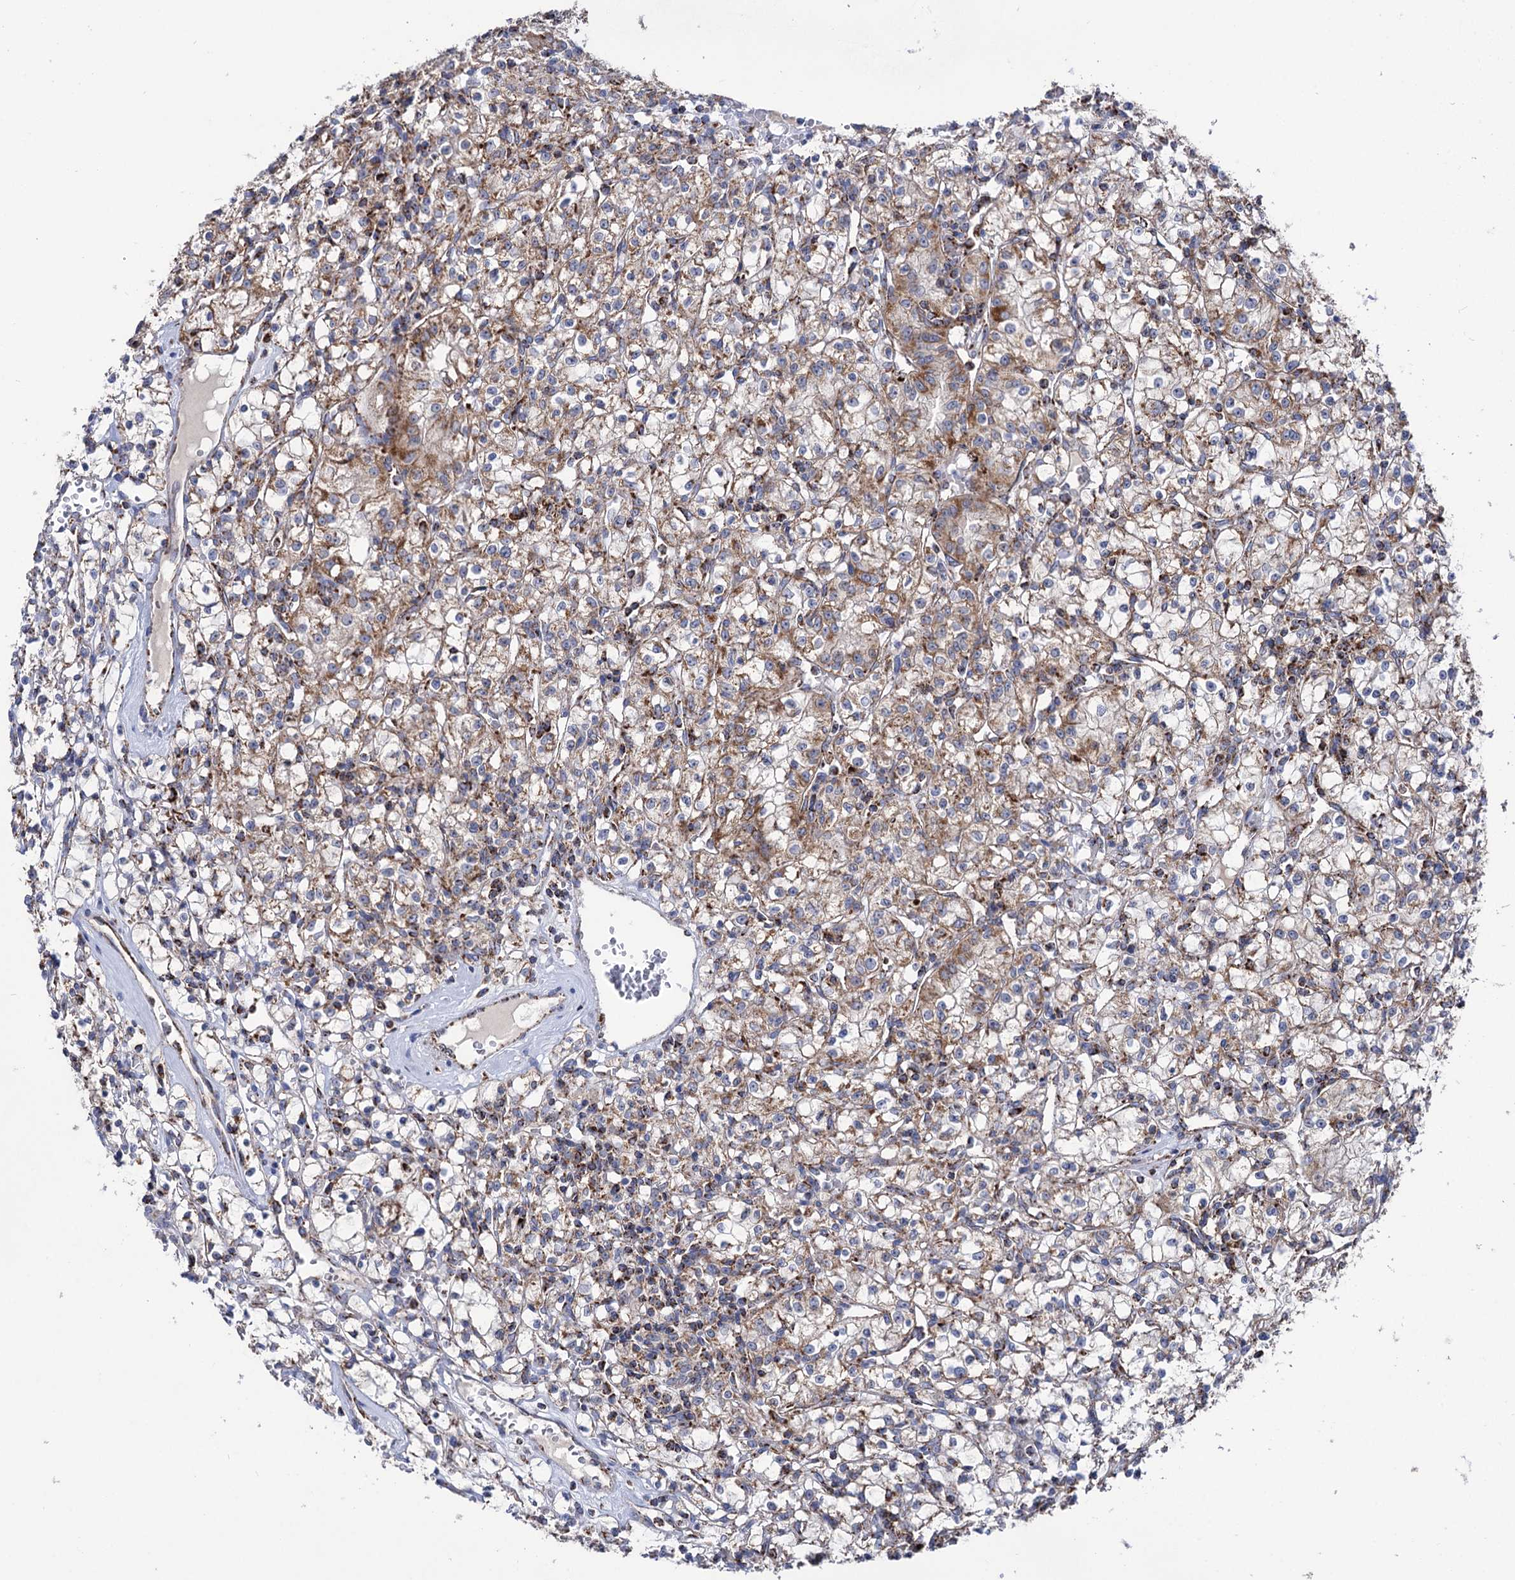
{"staining": {"intensity": "moderate", "quantity": ">75%", "location": "cytoplasmic/membranous"}, "tissue": "renal cancer", "cell_type": "Tumor cells", "image_type": "cancer", "snomed": [{"axis": "morphology", "description": "Adenocarcinoma, NOS"}, {"axis": "topography", "description": "Kidney"}], "caption": "Immunohistochemical staining of human renal cancer (adenocarcinoma) reveals medium levels of moderate cytoplasmic/membranous protein positivity in approximately >75% of tumor cells.", "gene": "ABHD10", "patient": {"sex": "female", "age": 59}}